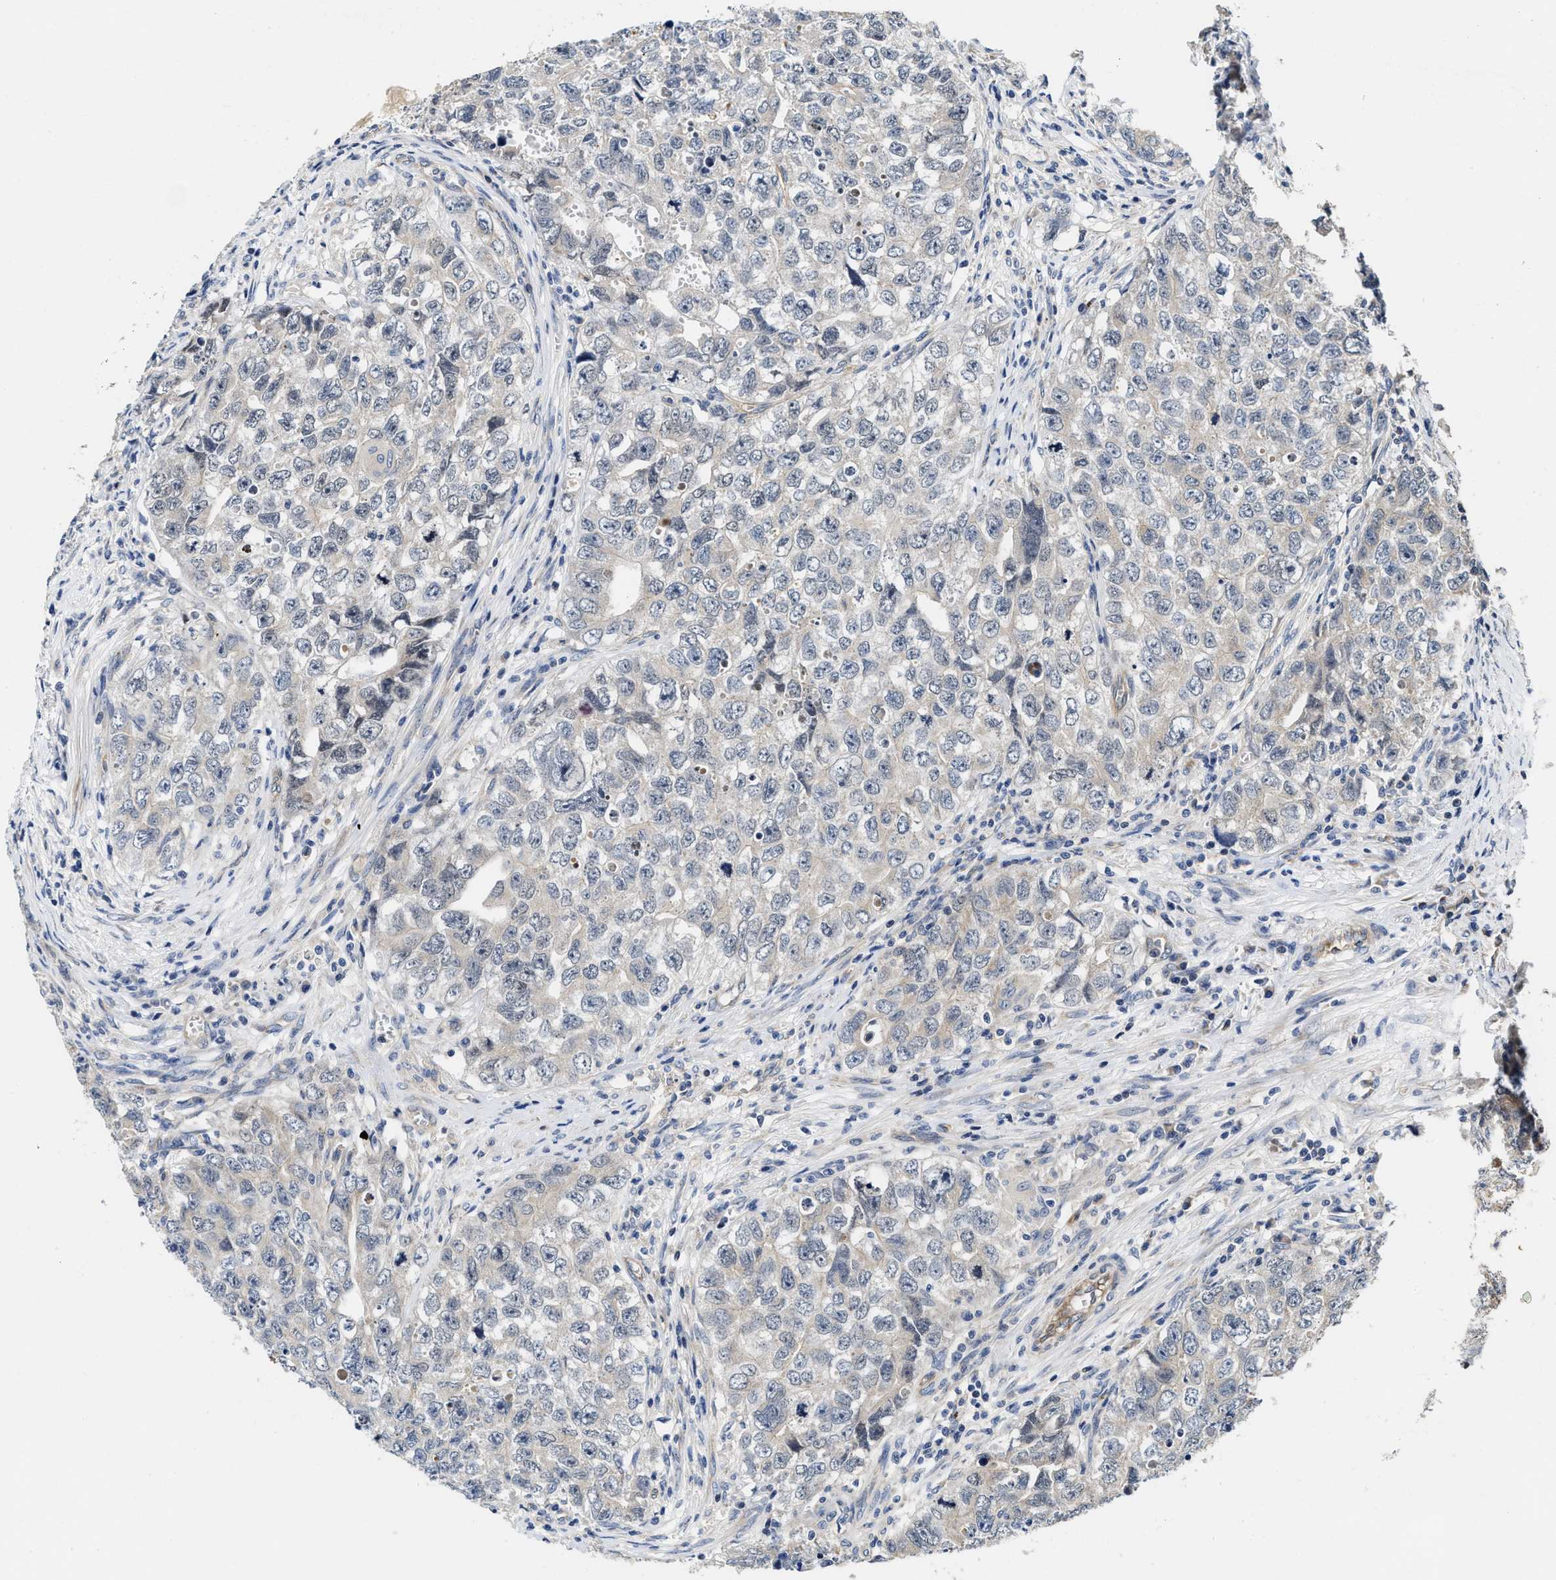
{"staining": {"intensity": "negative", "quantity": "none", "location": "none"}, "tissue": "testis cancer", "cell_type": "Tumor cells", "image_type": "cancer", "snomed": [{"axis": "morphology", "description": "Seminoma, NOS"}, {"axis": "morphology", "description": "Carcinoma, Embryonal, NOS"}, {"axis": "topography", "description": "Testis"}], "caption": "The photomicrograph exhibits no significant positivity in tumor cells of testis embryonal carcinoma.", "gene": "TRAF6", "patient": {"sex": "male", "age": 43}}